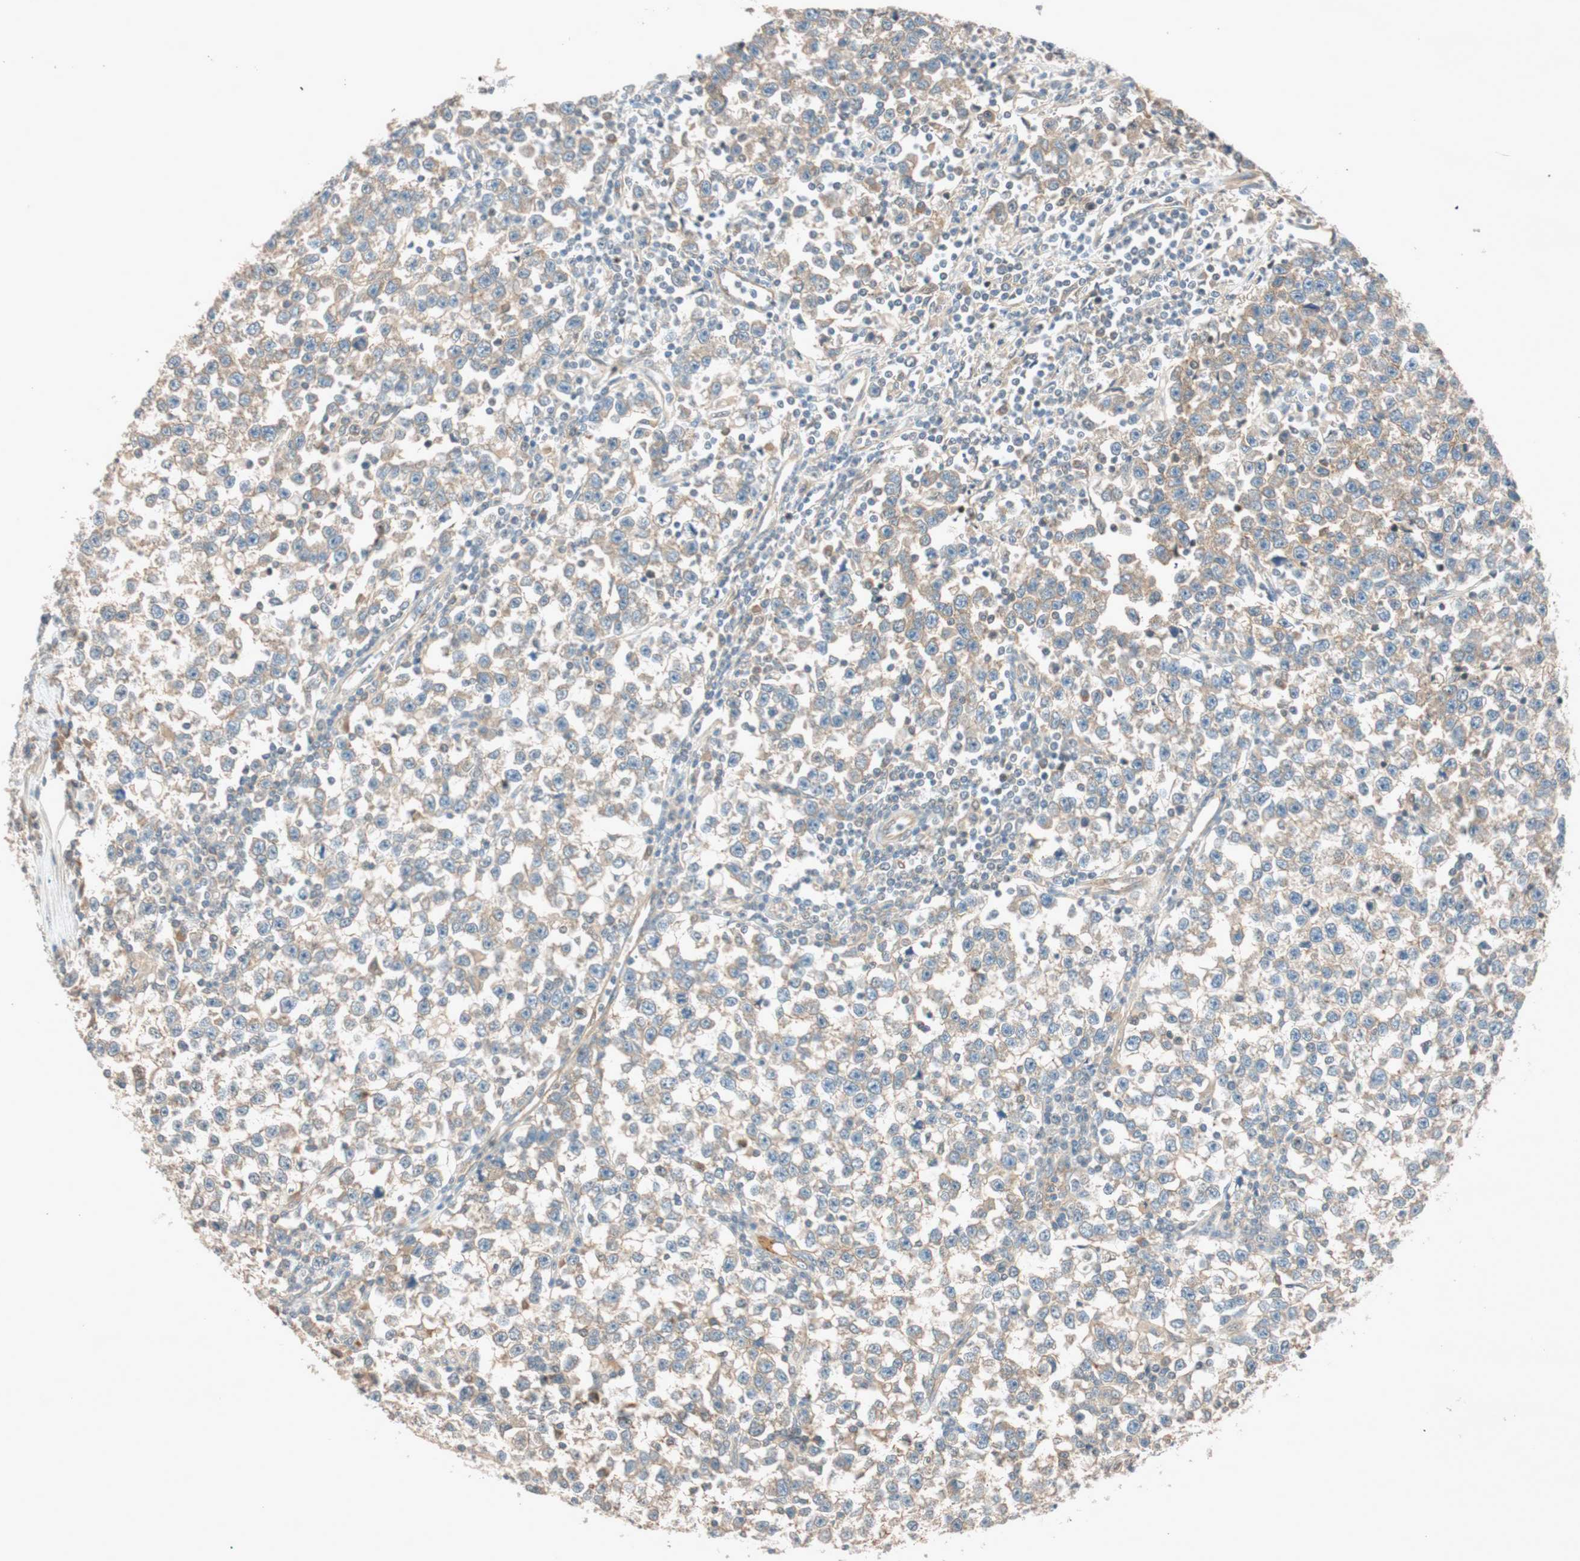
{"staining": {"intensity": "weak", "quantity": ">75%", "location": "cytoplasmic/membranous"}, "tissue": "testis cancer", "cell_type": "Tumor cells", "image_type": "cancer", "snomed": [{"axis": "morphology", "description": "Seminoma, NOS"}, {"axis": "topography", "description": "Testis"}], "caption": "Testis seminoma was stained to show a protein in brown. There is low levels of weak cytoplasmic/membranous expression in approximately >75% of tumor cells. The staining was performed using DAB (3,3'-diaminobenzidine), with brown indicating positive protein expression. Nuclei are stained blue with hematoxylin.", "gene": "EPHA6", "patient": {"sex": "male", "age": 43}}